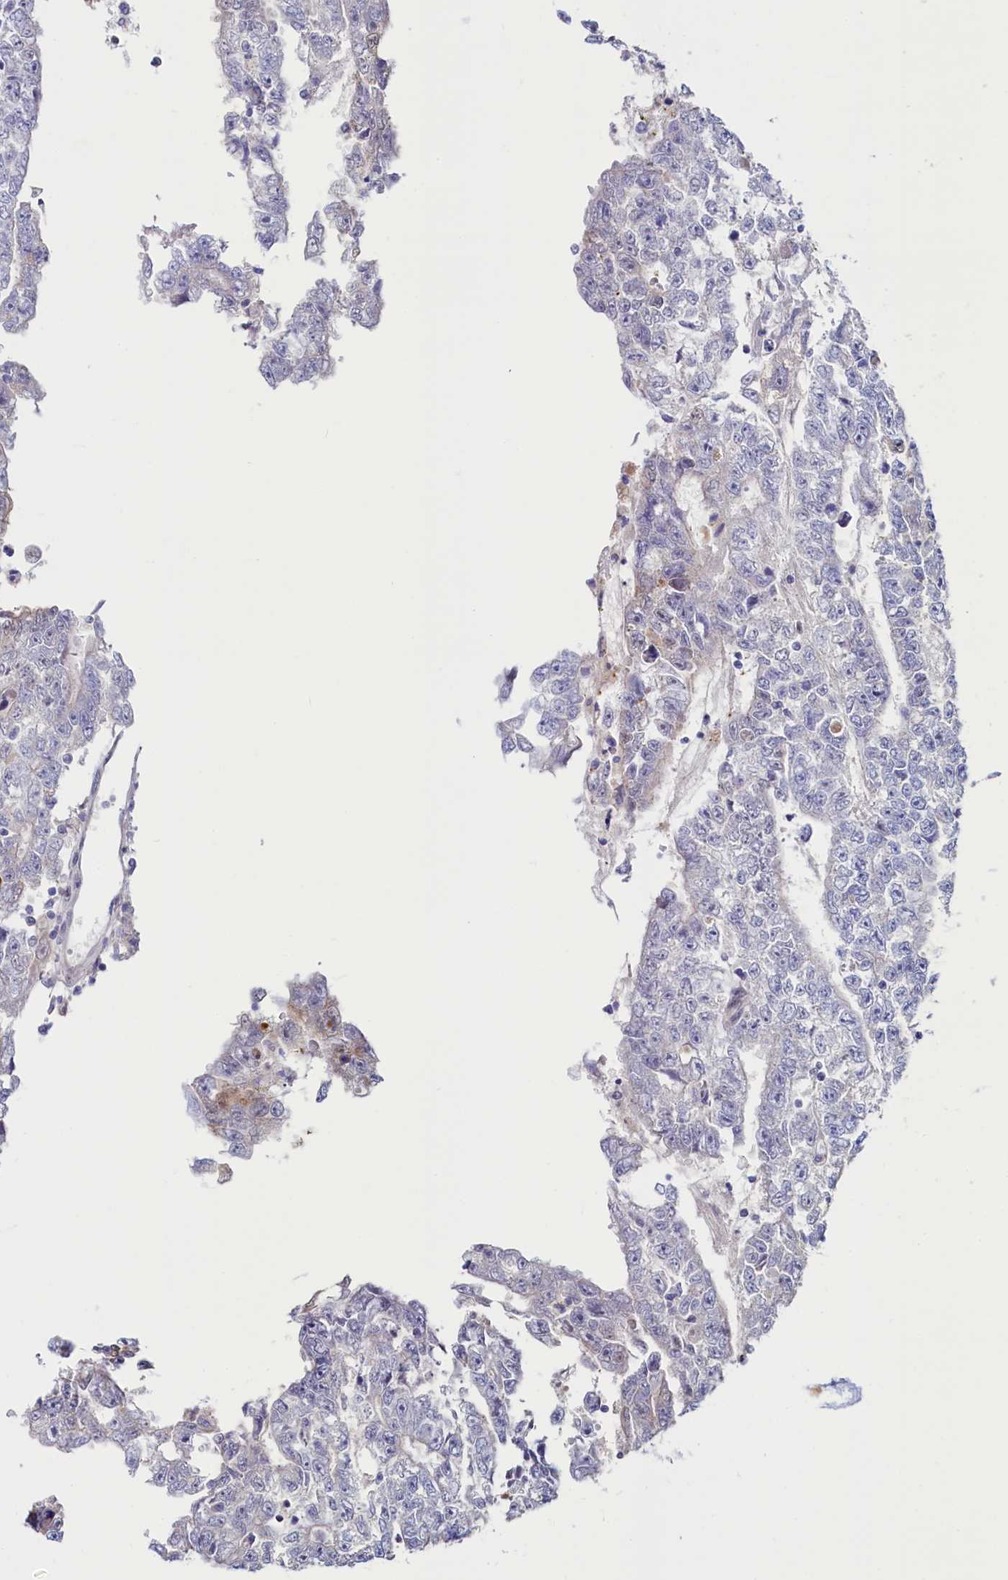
{"staining": {"intensity": "negative", "quantity": "none", "location": "none"}, "tissue": "testis cancer", "cell_type": "Tumor cells", "image_type": "cancer", "snomed": [{"axis": "morphology", "description": "Carcinoma, Embryonal, NOS"}, {"axis": "topography", "description": "Testis"}], "caption": "IHC photomicrograph of neoplastic tissue: testis cancer (embryonal carcinoma) stained with DAB (3,3'-diaminobenzidine) demonstrates no significant protein staining in tumor cells. (DAB (3,3'-diaminobenzidine) immunohistochemistry (IHC), high magnification).", "gene": "ASTE1", "patient": {"sex": "male", "age": 25}}